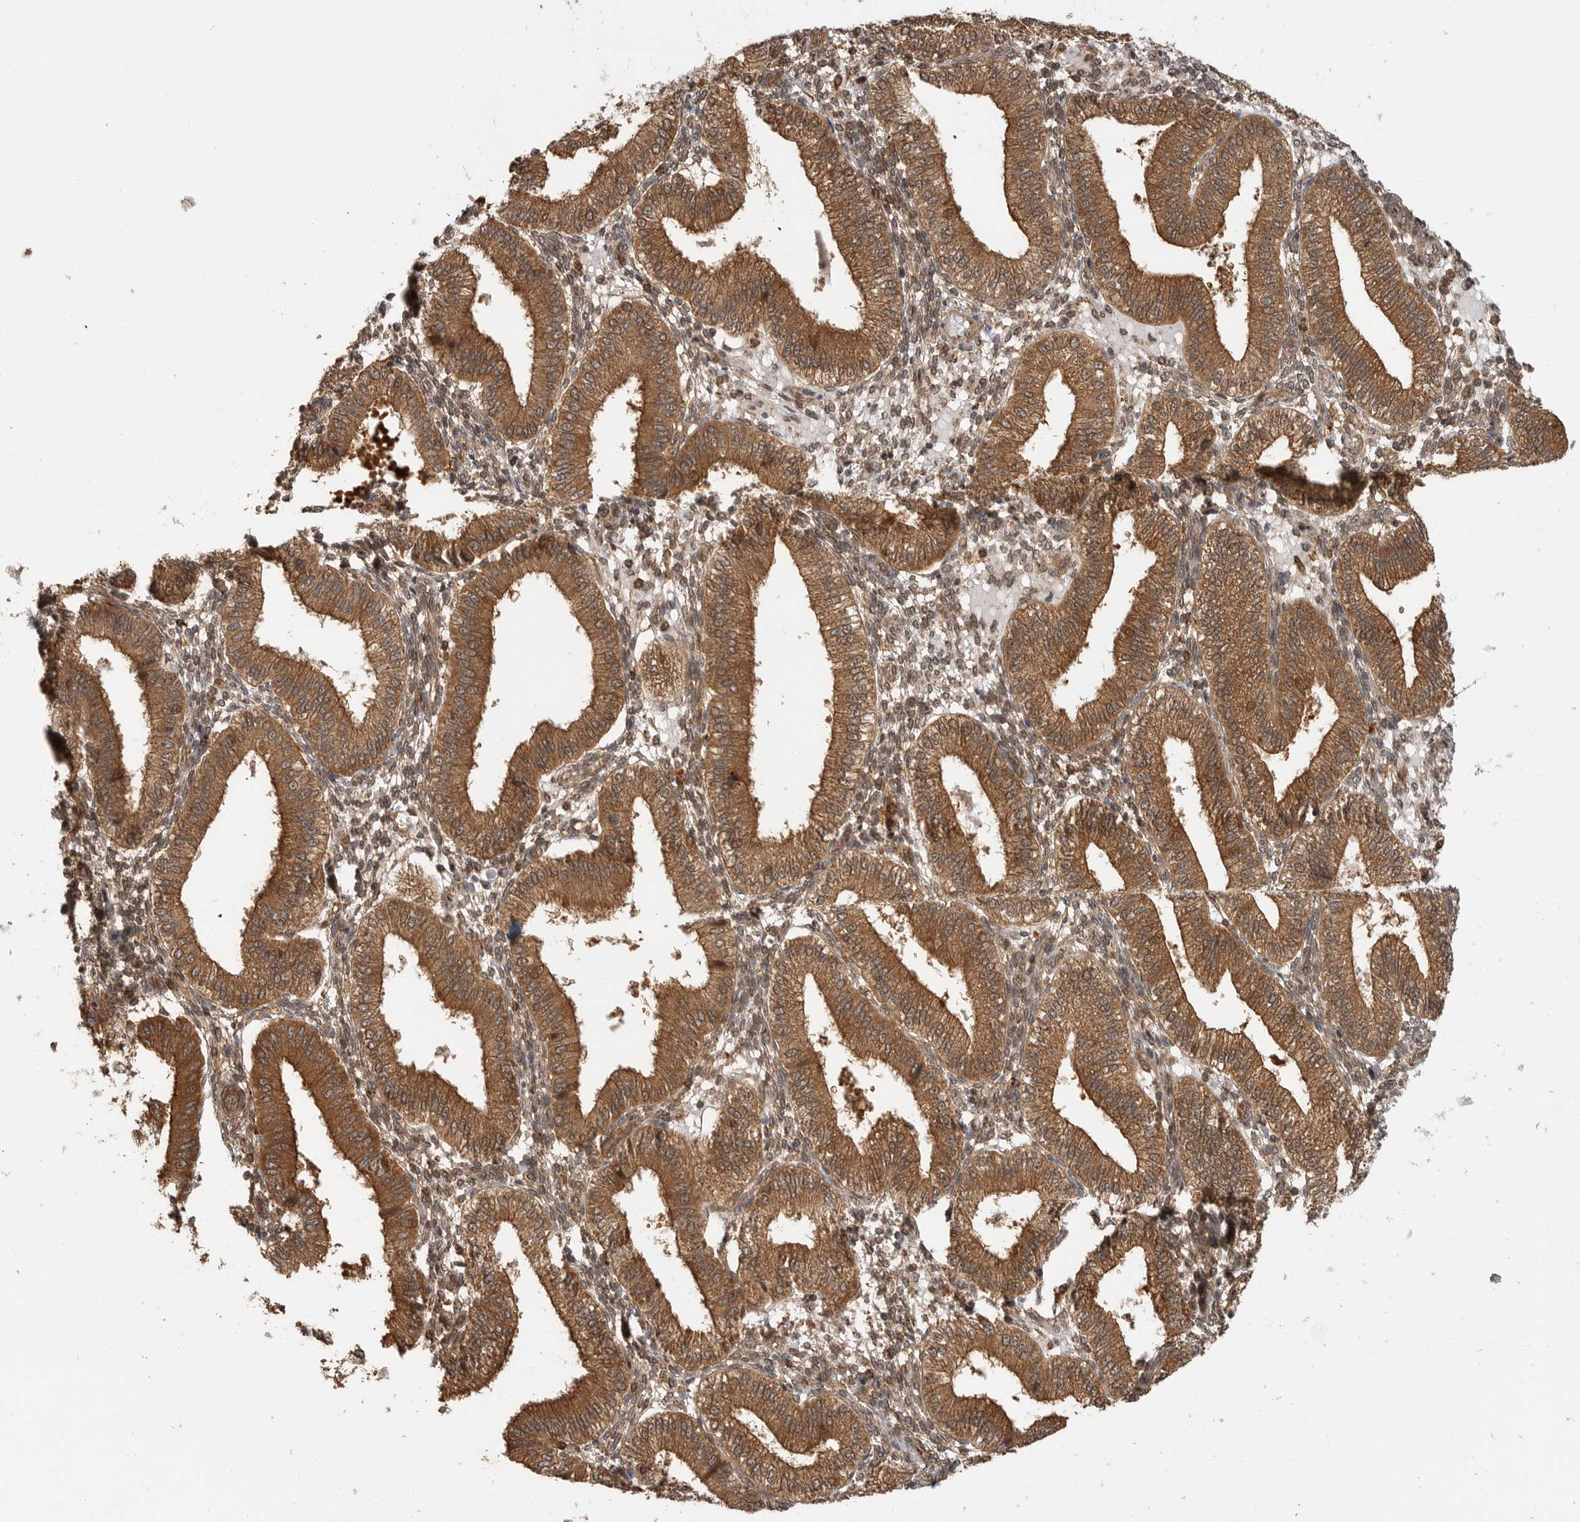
{"staining": {"intensity": "moderate", "quantity": ">75%", "location": "cytoplasmic/membranous"}, "tissue": "endometrium", "cell_type": "Cells in endometrial stroma", "image_type": "normal", "snomed": [{"axis": "morphology", "description": "Normal tissue, NOS"}, {"axis": "topography", "description": "Endometrium"}], "caption": "Immunohistochemistry staining of normal endometrium, which exhibits medium levels of moderate cytoplasmic/membranous positivity in about >75% of cells in endometrial stroma indicating moderate cytoplasmic/membranous protein positivity. The staining was performed using DAB (brown) for protein detection and nuclei were counterstained in hematoxylin (blue).", "gene": "ERN1", "patient": {"sex": "female", "age": 39}}